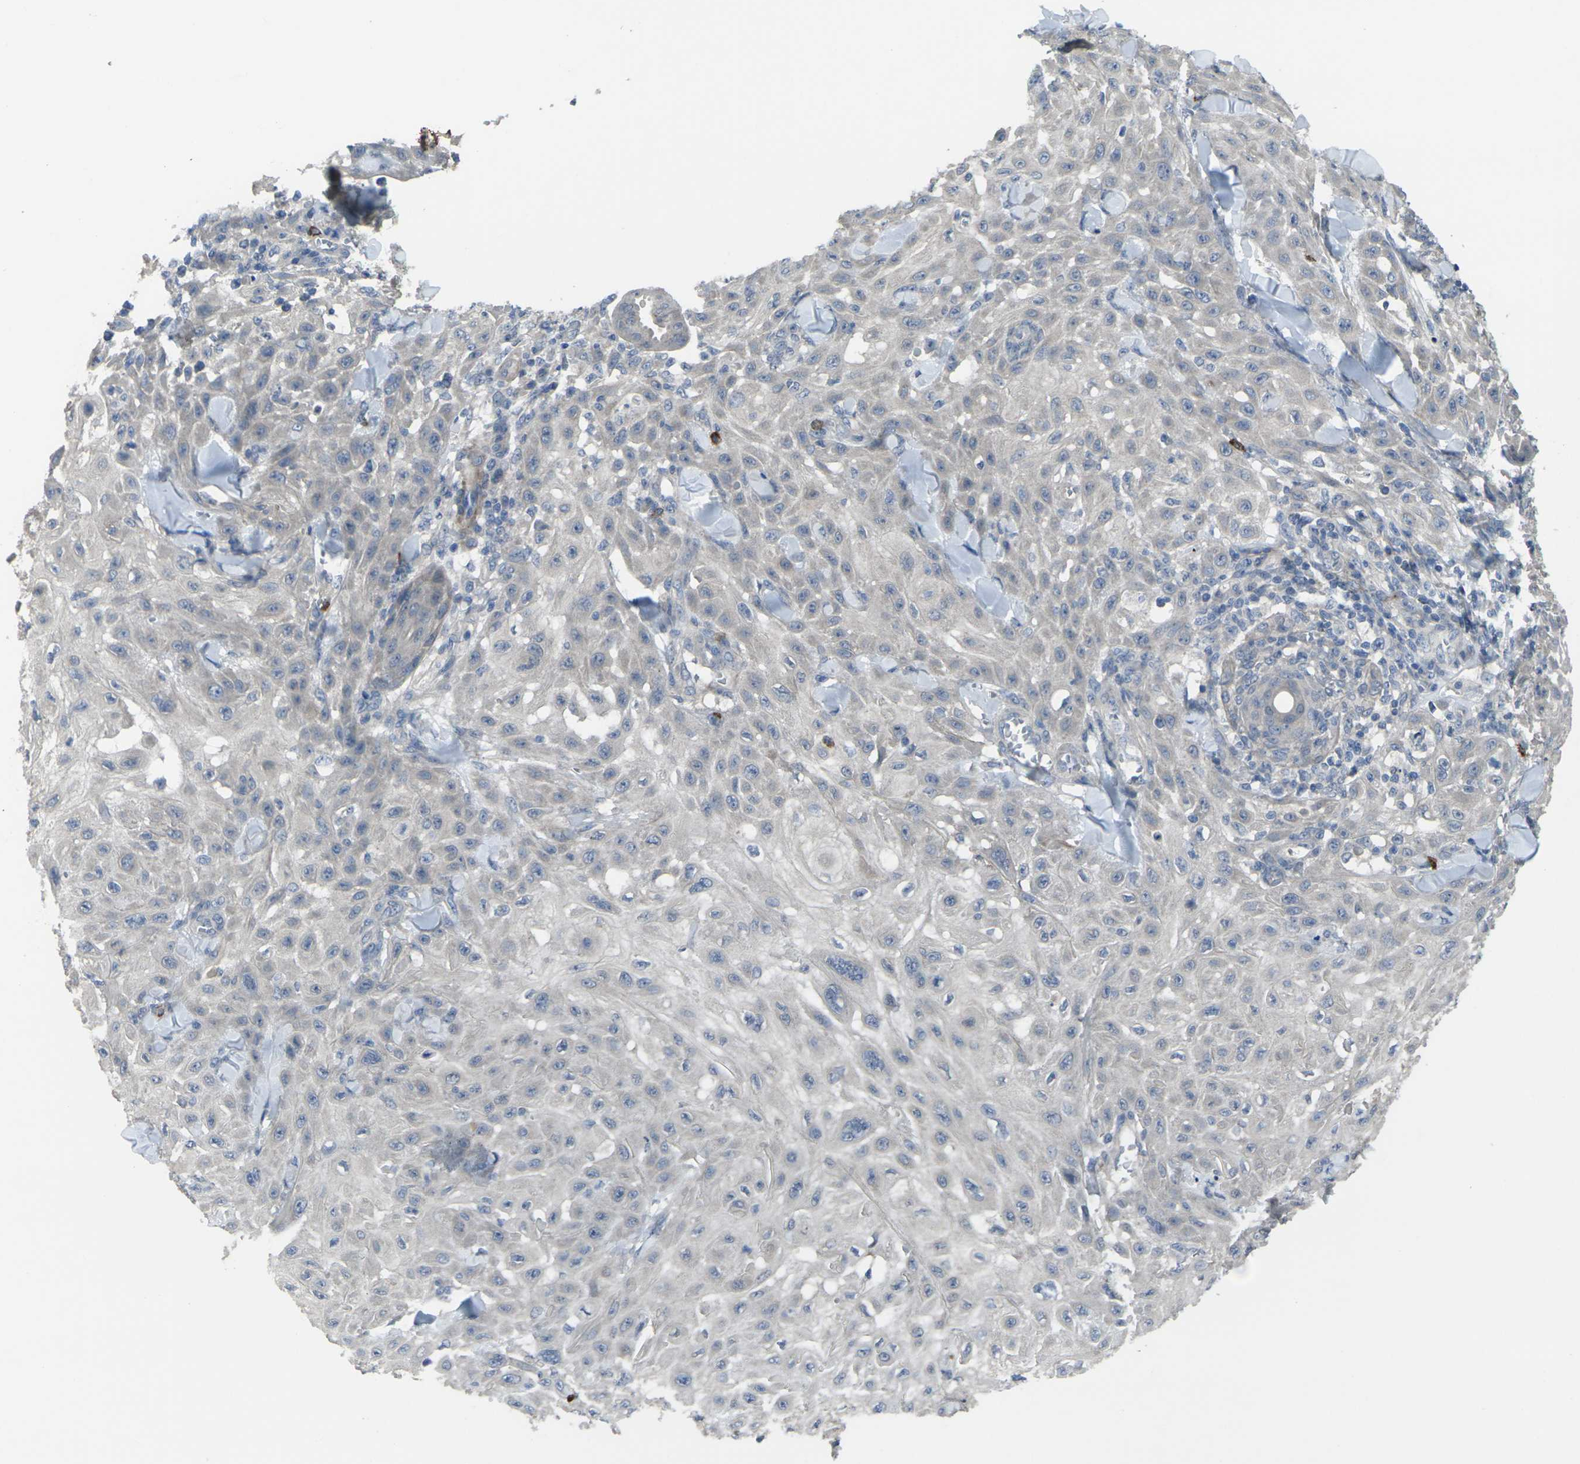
{"staining": {"intensity": "weak", "quantity": "<25%", "location": "cytoplasmic/membranous"}, "tissue": "skin cancer", "cell_type": "Tumor cells", "image_type": "cancer", "snomed": [{"axis": "morphology", "description": "Squamous cell carcinoma, NOS"}, {"axis": "topography", "description": "Skin"}], "caption": "Image shows no protein positivity in tumor cells of skin cancer tissue.", "gene": "CCR10", "patient": {"sex": "male", "age": 24}}